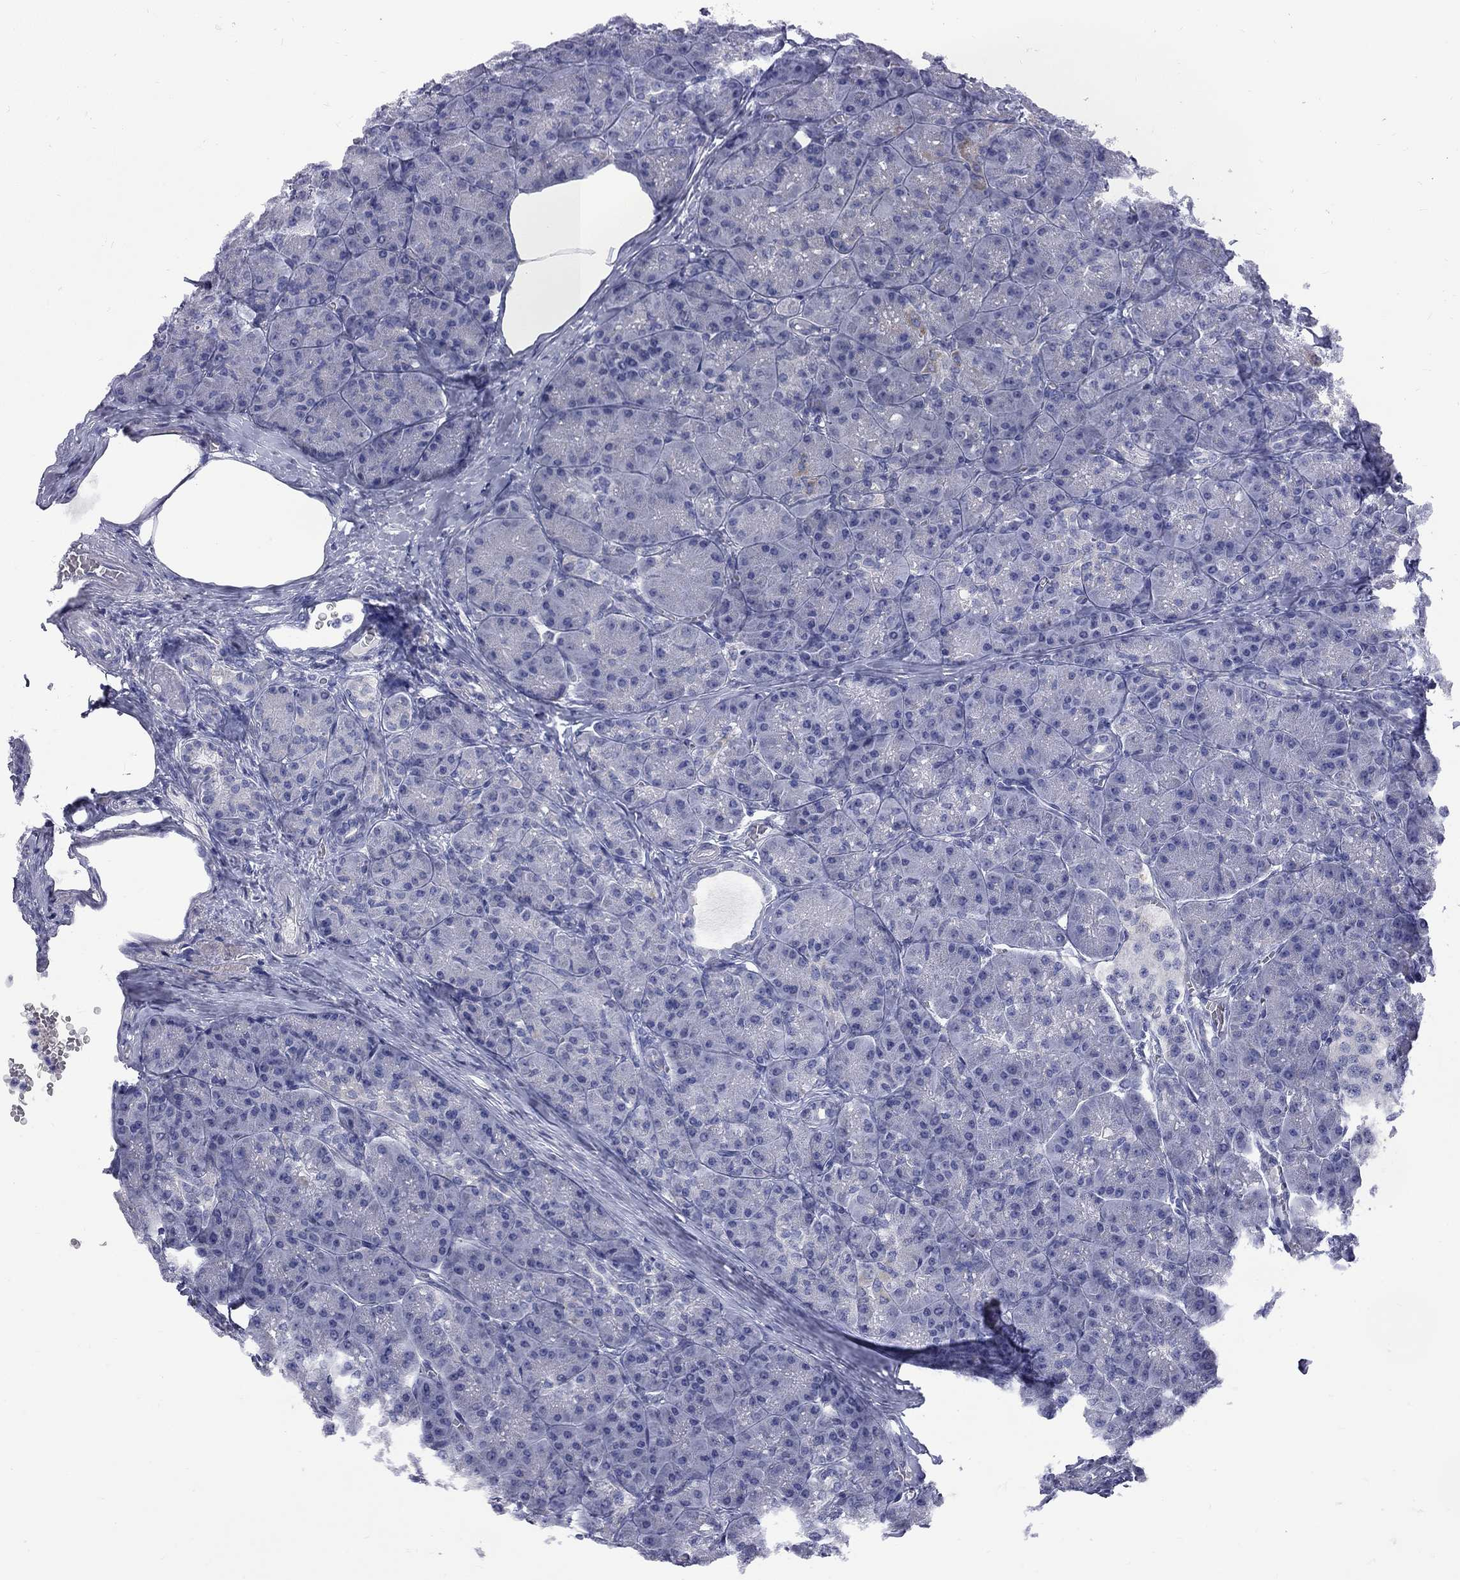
{"staining": {"intensity": "negative", "quantity": "none", "location": "none"}, "tissue": "pancreas", "cell_type": "Exocrine glandular cells", "image_type": "normal", "snomed": [{"axis": "morphology", "description": "Normal tissue, NOS"}, {"axis": "topography", "description": "Pancreas"}], "caption": "Human pancreas stained for a protein using IHC reveals no expression in exocrine glandular cells.", "gene": "ABCB4", "patient": {"sex": "male", "age": 57}}